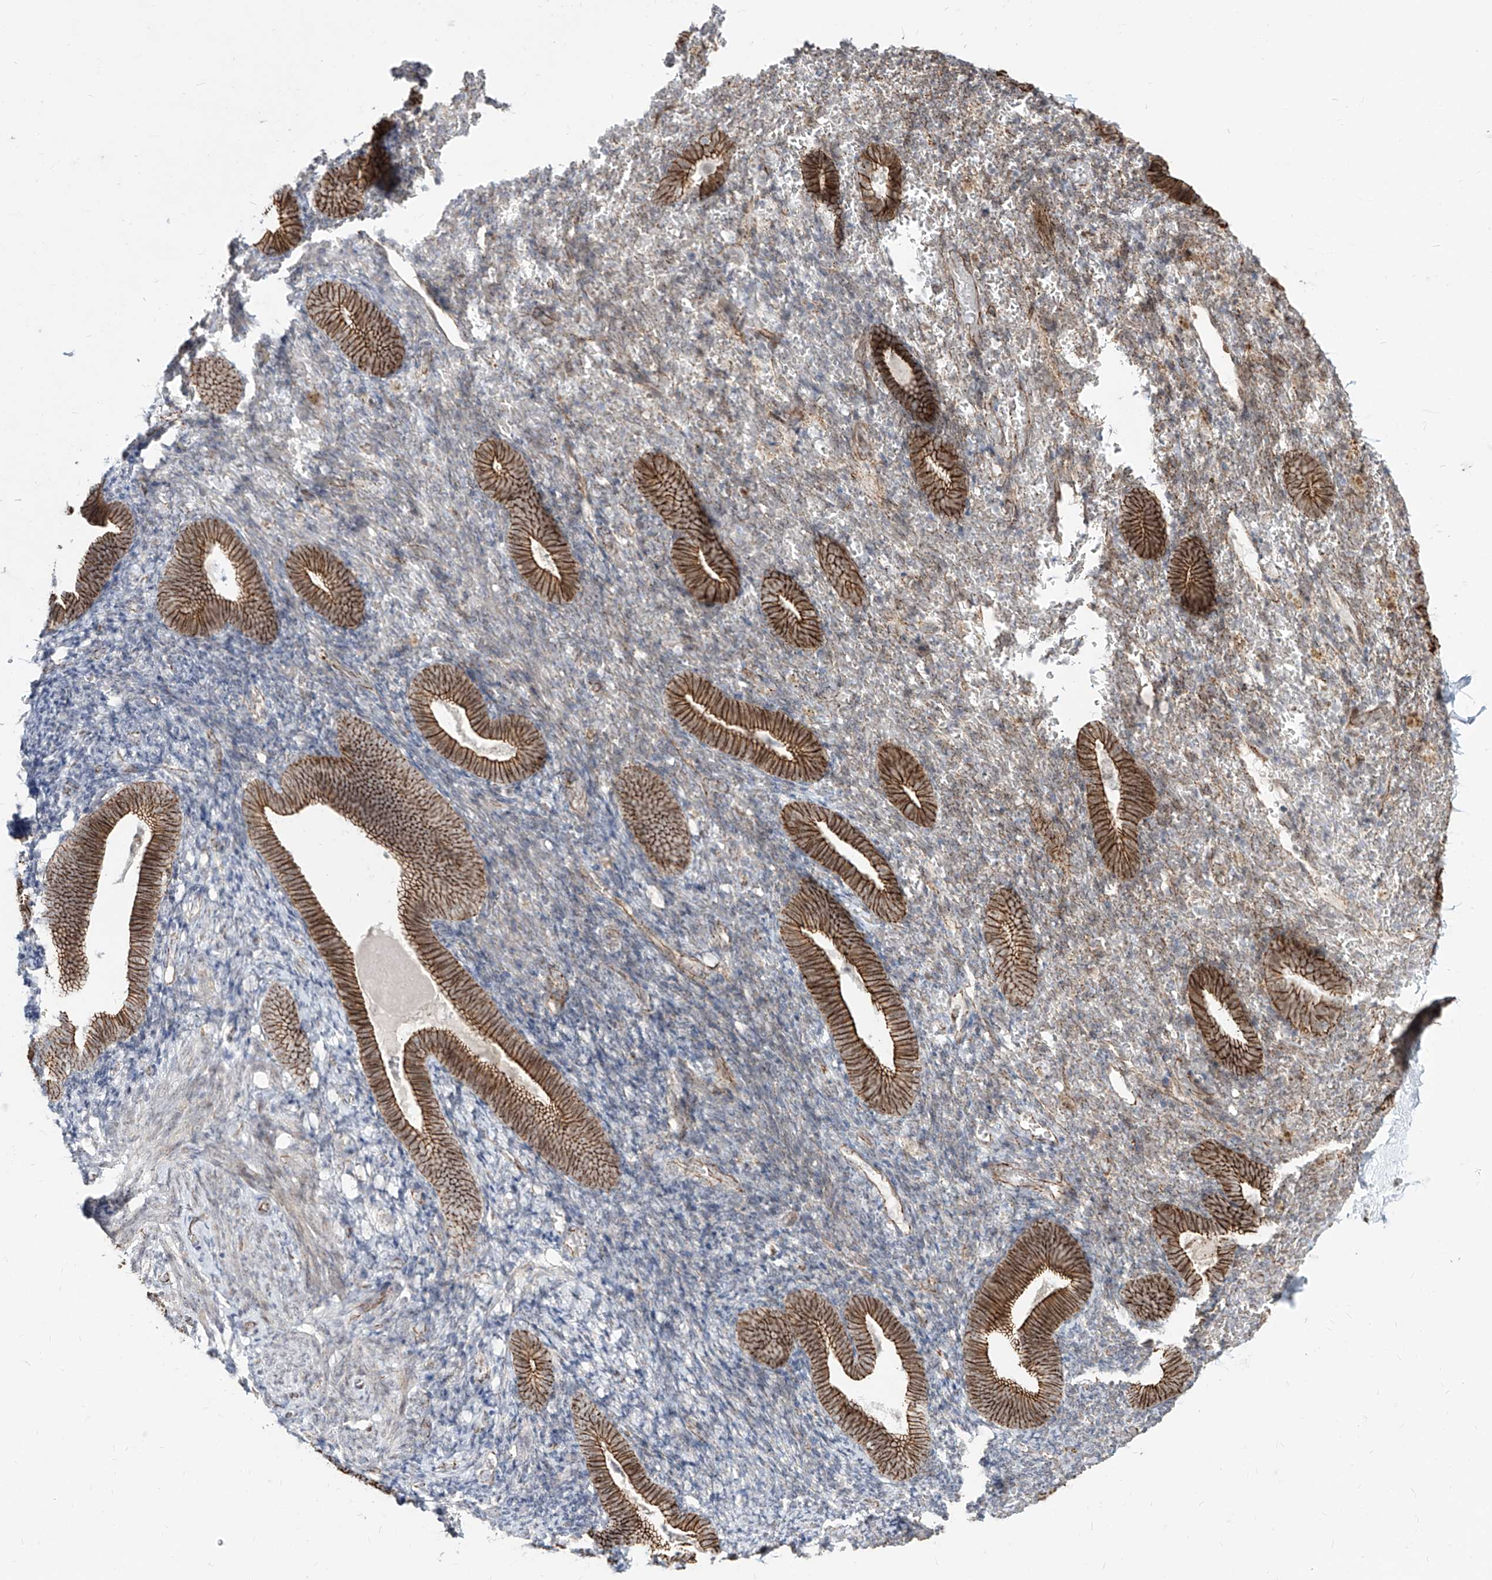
{"staining": {"intensity": "weak", "quantity": "<25%", "location": "nuclear"}, "tissue": "endometrium", "cell_type": "Cells in endometrial stroma", "image_type": "normal", "snomed": [{"axis": "morphology", "description": "Normal tissue, NOS"}, {"axis": "topography", "description": "Endometrium"}], "caption": "Immunohistochemistry micrograph of benign endometrium: human endometrium stained with DAB (3,3'-diaminobenzidine) reveals no significant protein positivity in cells in endometrial stroma.", "gene": "ZNF710", "patient": {"sex": "female", "age": 51}}